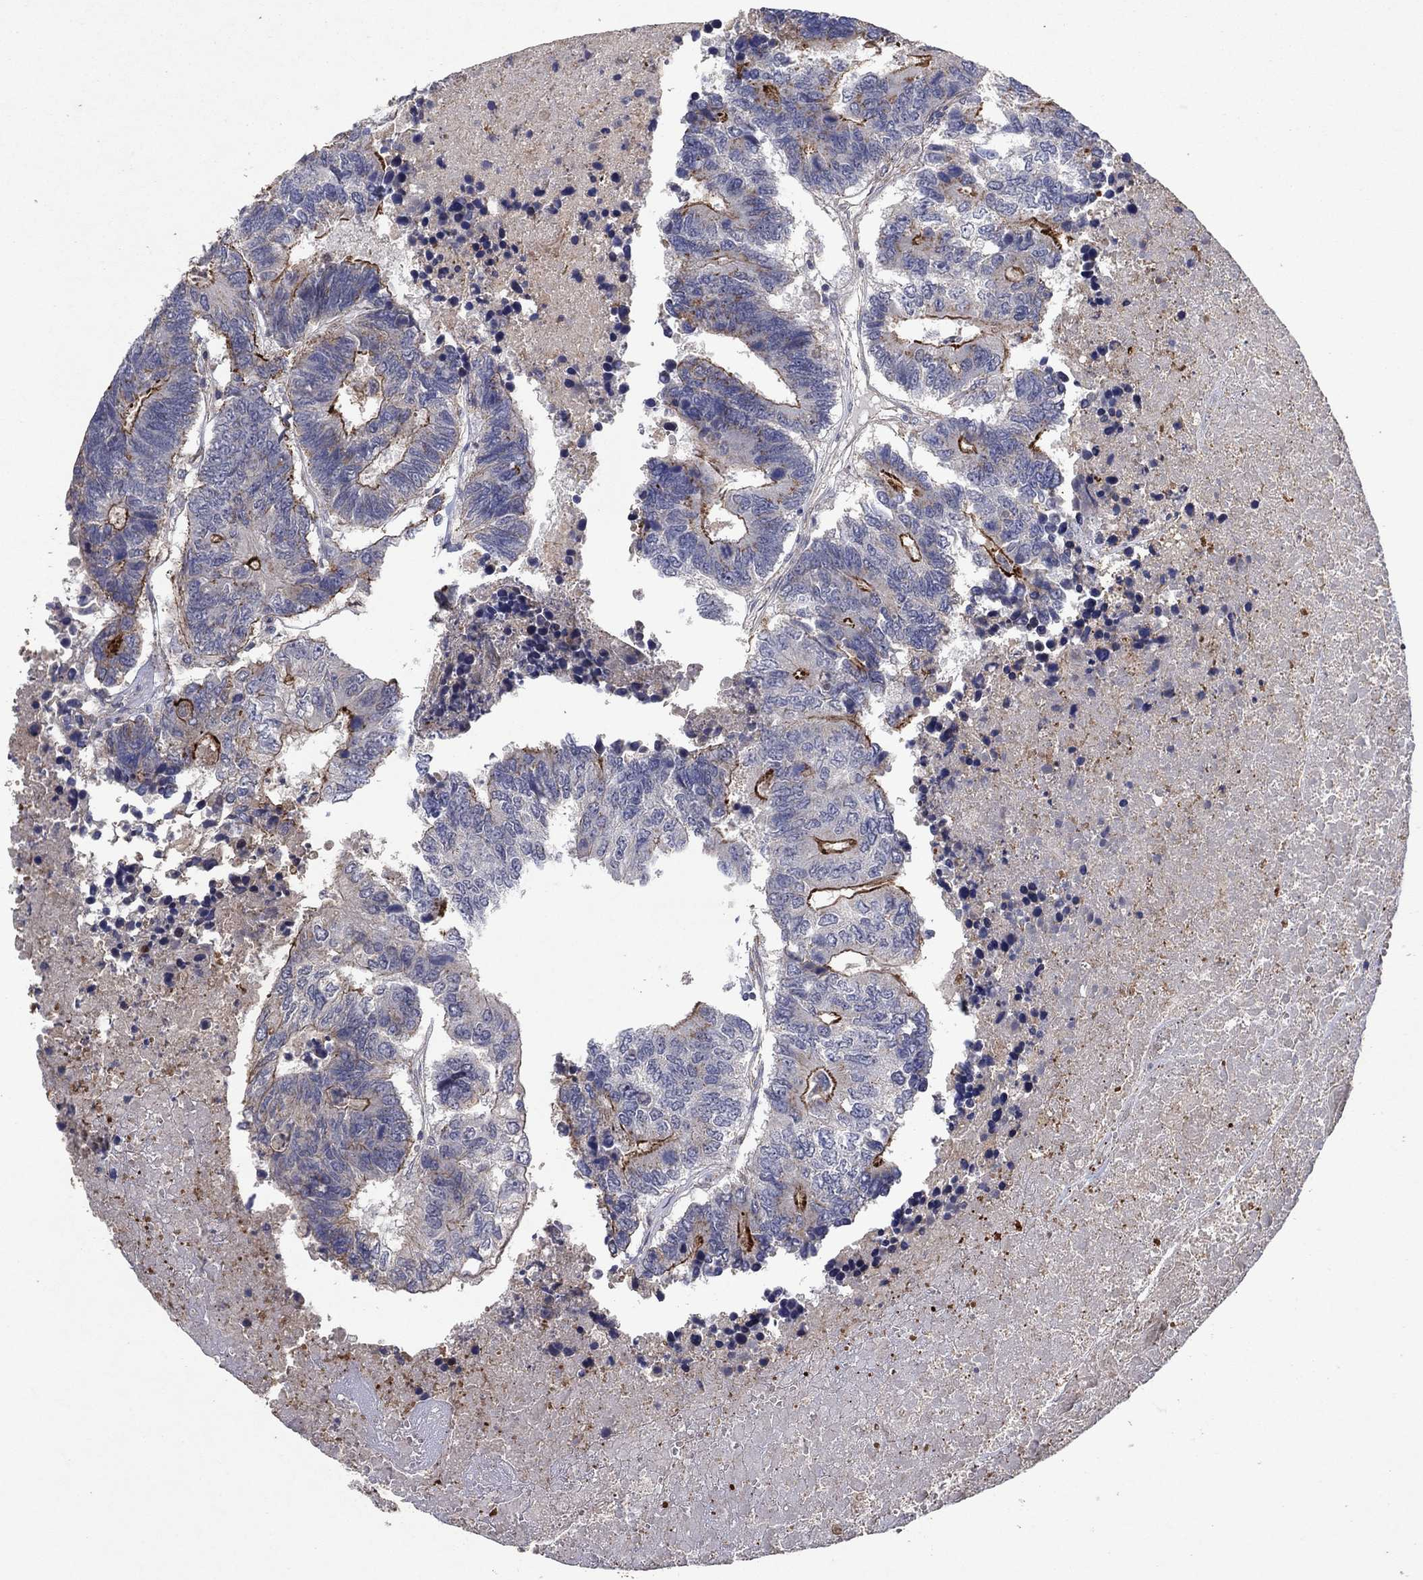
{"staining": {"intensity": "strong", "quantity": "<25%", "location": "cytoplasmic/membranous"}, "tissue": "colorectal cancer", "cell_type": "Tumor cells", "image_type": "cancer", "snomed": [{"axis": "morphology", "description": "Adenocarcinoma, NOS"}, {"axis": "topography", "description": "Colon"}], "caption": "This is a micrograph of immunohistochemistry (IHC) staining of colorectal adenocarcinoma, which shows strong positivity in the cytoplasmic/membranous of tumor cells.", "gene": "FRG1", "patient": {"sex": "female", "age": 48}}